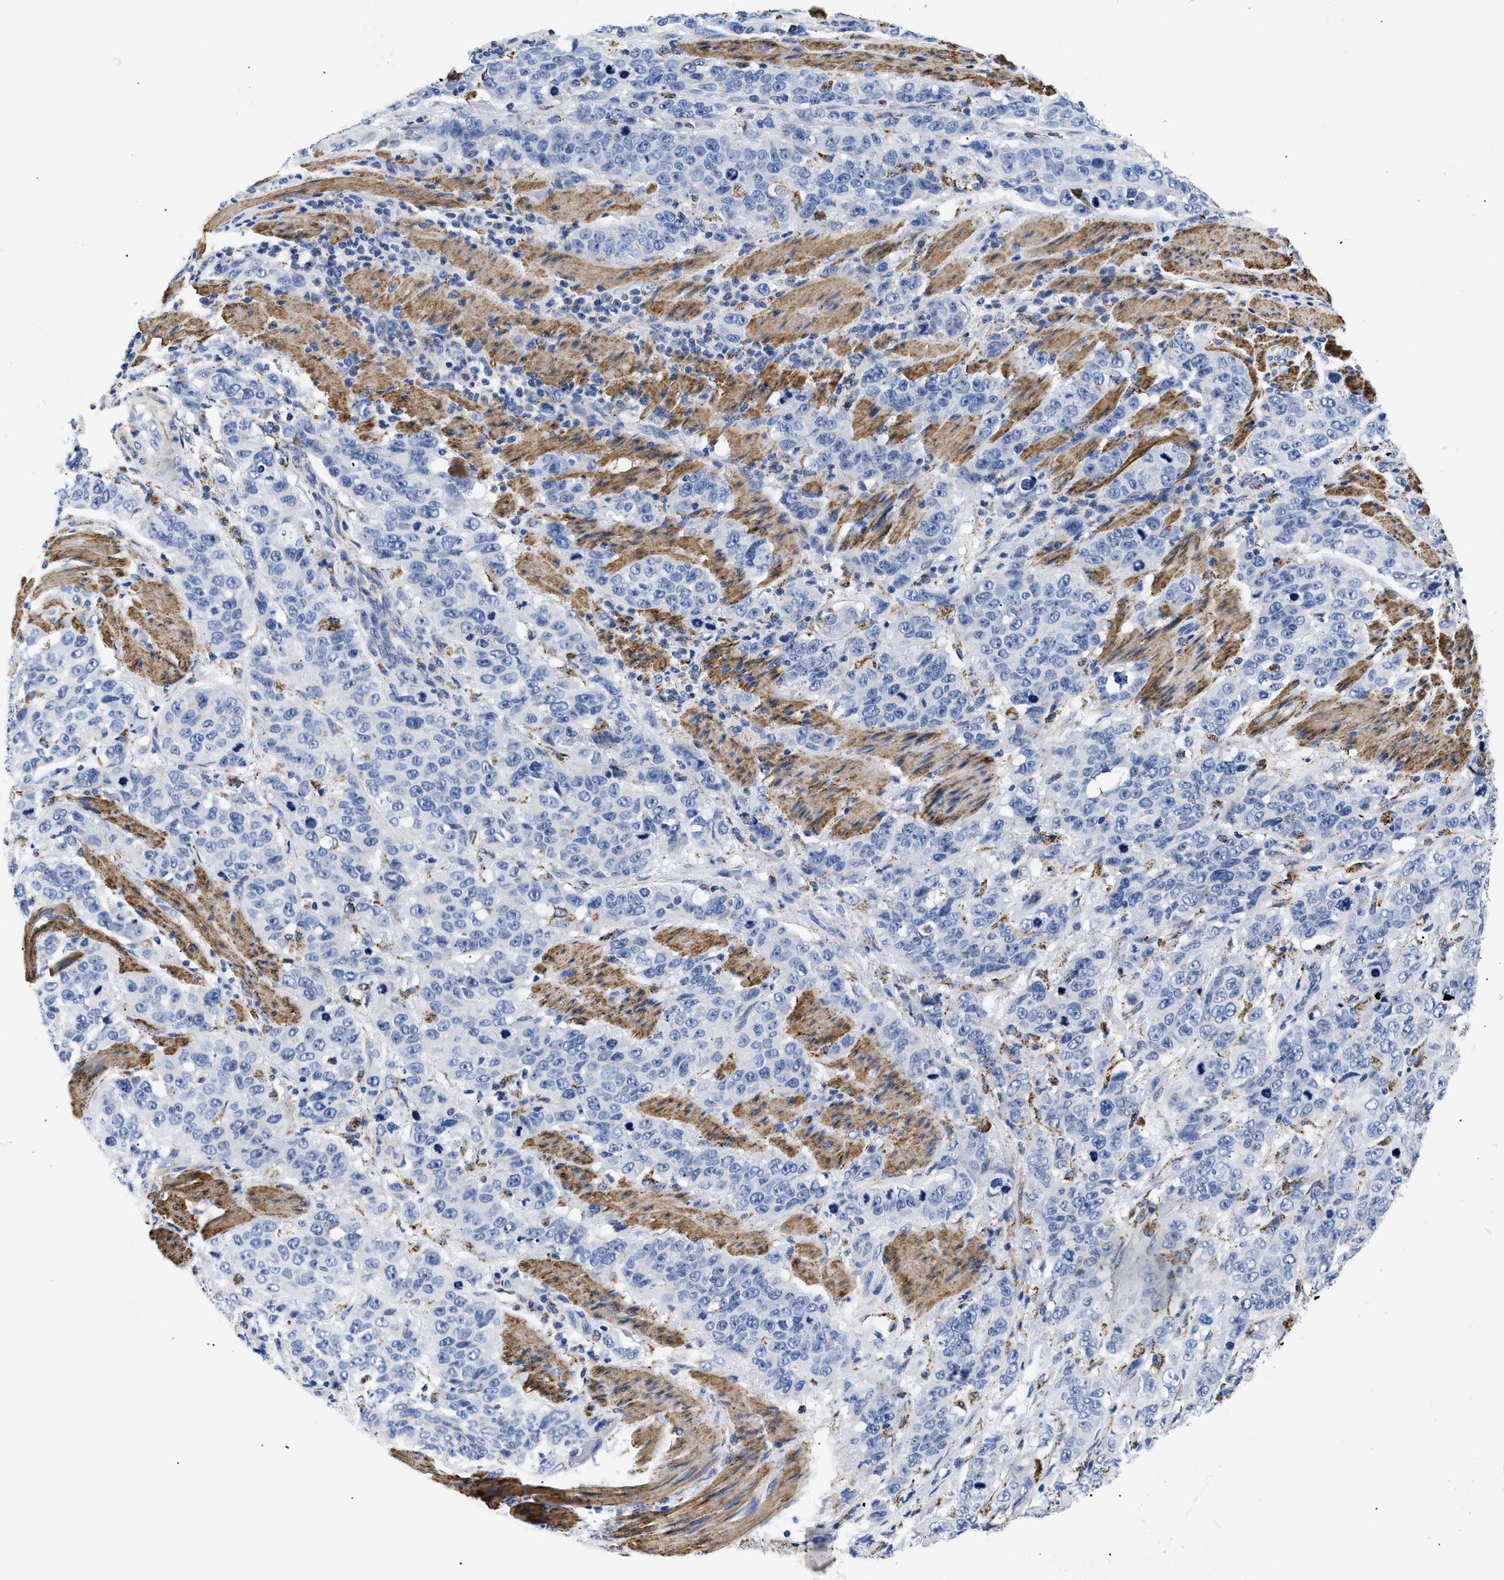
{"staining": {"intensity": "negative", "quantity": "none", "location": "none"}, "tissue": "stomach cancer", "cell_type": "Tumor cells", "image_type": "cancer", "snomed": [{"axis": "morphology", "description": "Adenocarcinoma, NOS"}, {"axis": "topography", "description": "Stomach"}], "caption": "The IHC micrograph has no significant staining in tumor cells of adenocarcinoma (stomach) tissue. (Brightfield microscopy of DAB immunohistochemistry at high magnification).", "gene": "GPR149", "patient": {"sex": "male", "age": 48}}